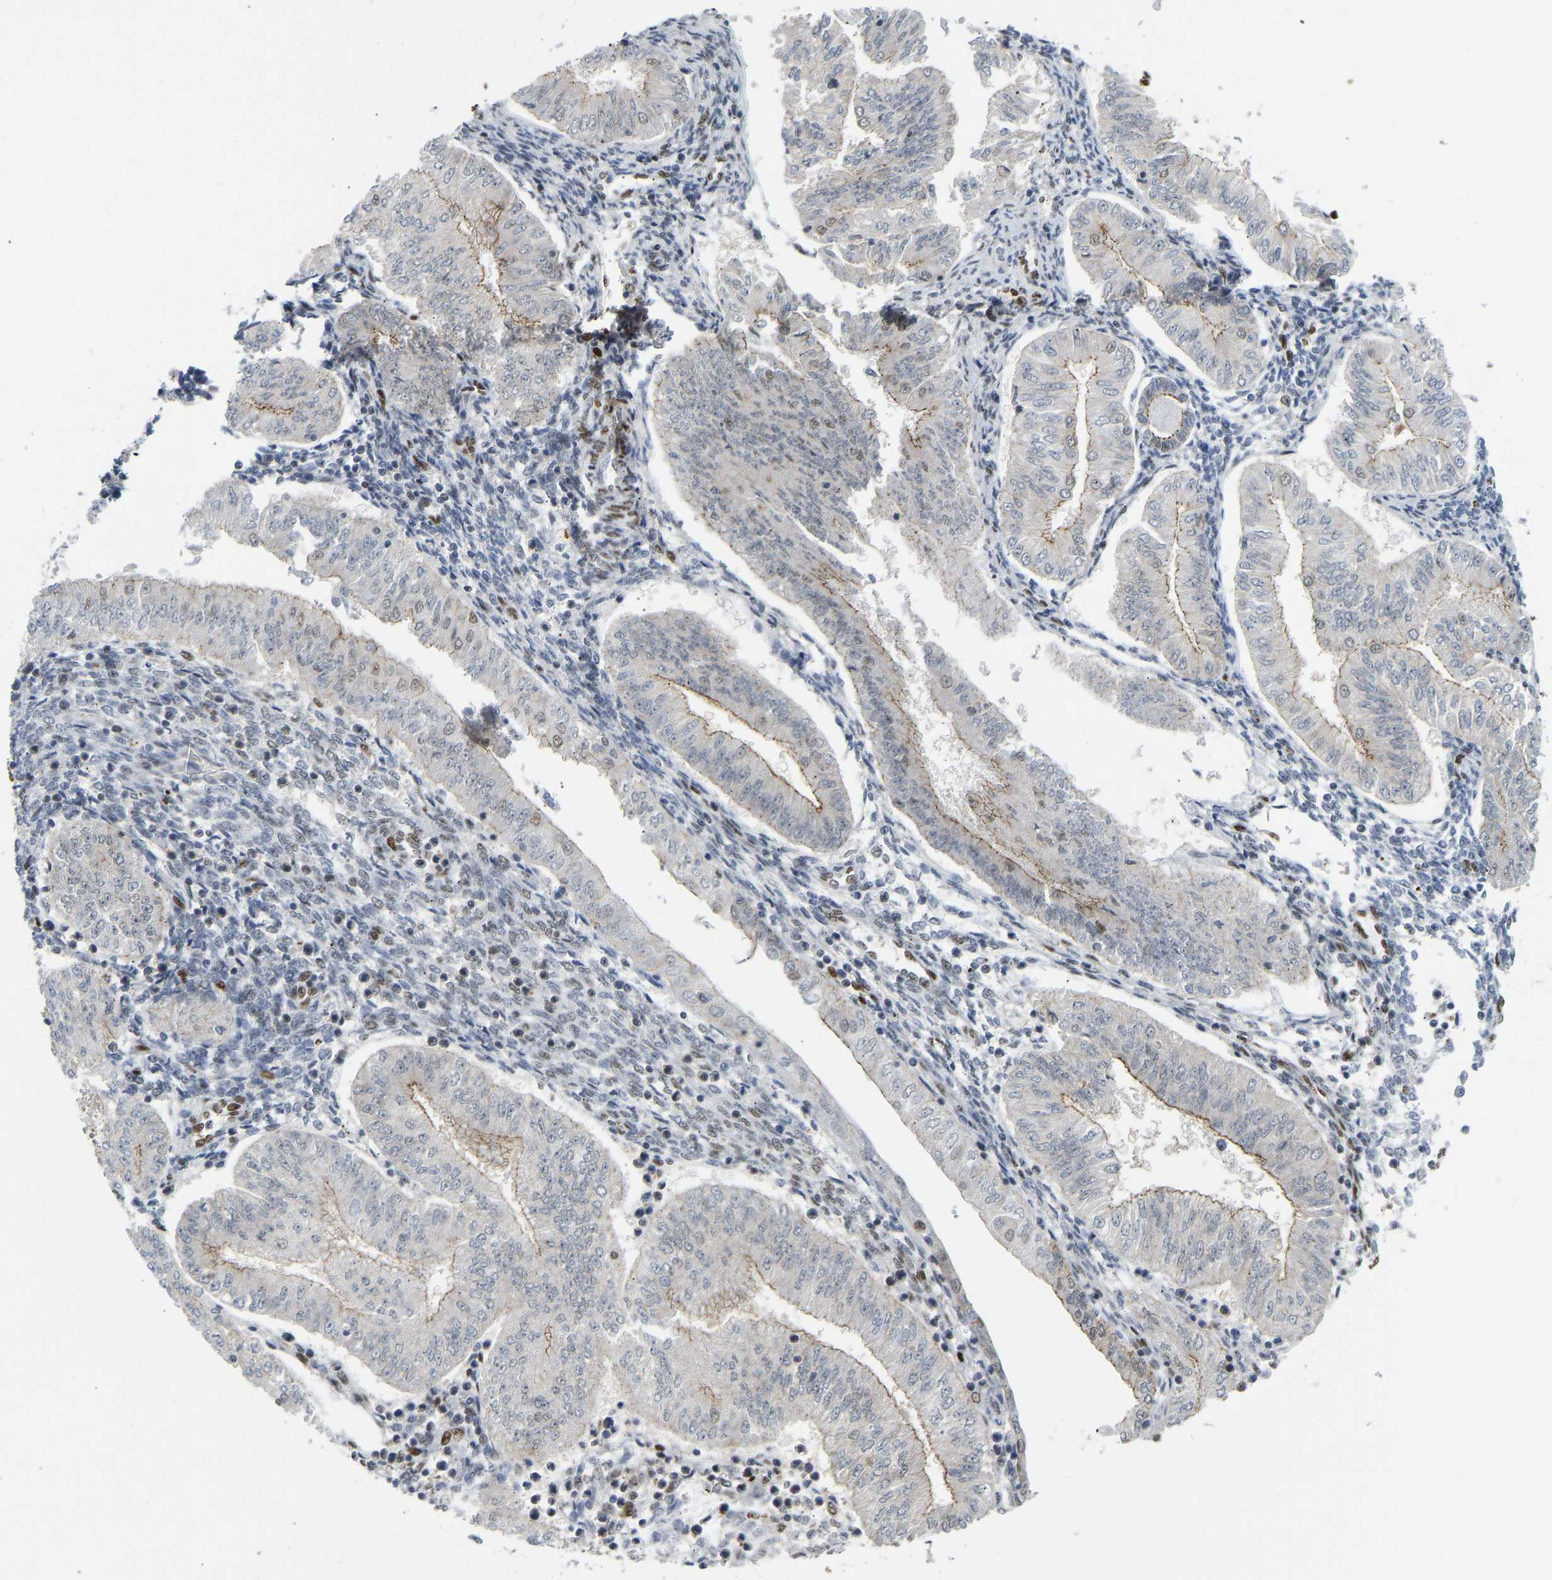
{"staining": {"intensity": "weak", "quantity": "<25%", "location": "cytoplasmic/membranous,nuclear"}, "tissue": "endometrial cancer", "cell_type": "Tumor cells", "image_type": "cancer", "snomed": [{"axis": "morphology", "description": "Normal tissue, NOS"}, {"axis": "morphology", "description": "Adenocarcinoma, NOS"}, {"axis": "topography", "description": "Endometrium"}], "caption": "Immunohistochemistry image of neoplastic tissue: endometrial adenocarcinoma stained with DAB displays no significant protein staining in tumor cells.", "gene": "FOXK1", "patient": {"sex": "female", "age": 53}}